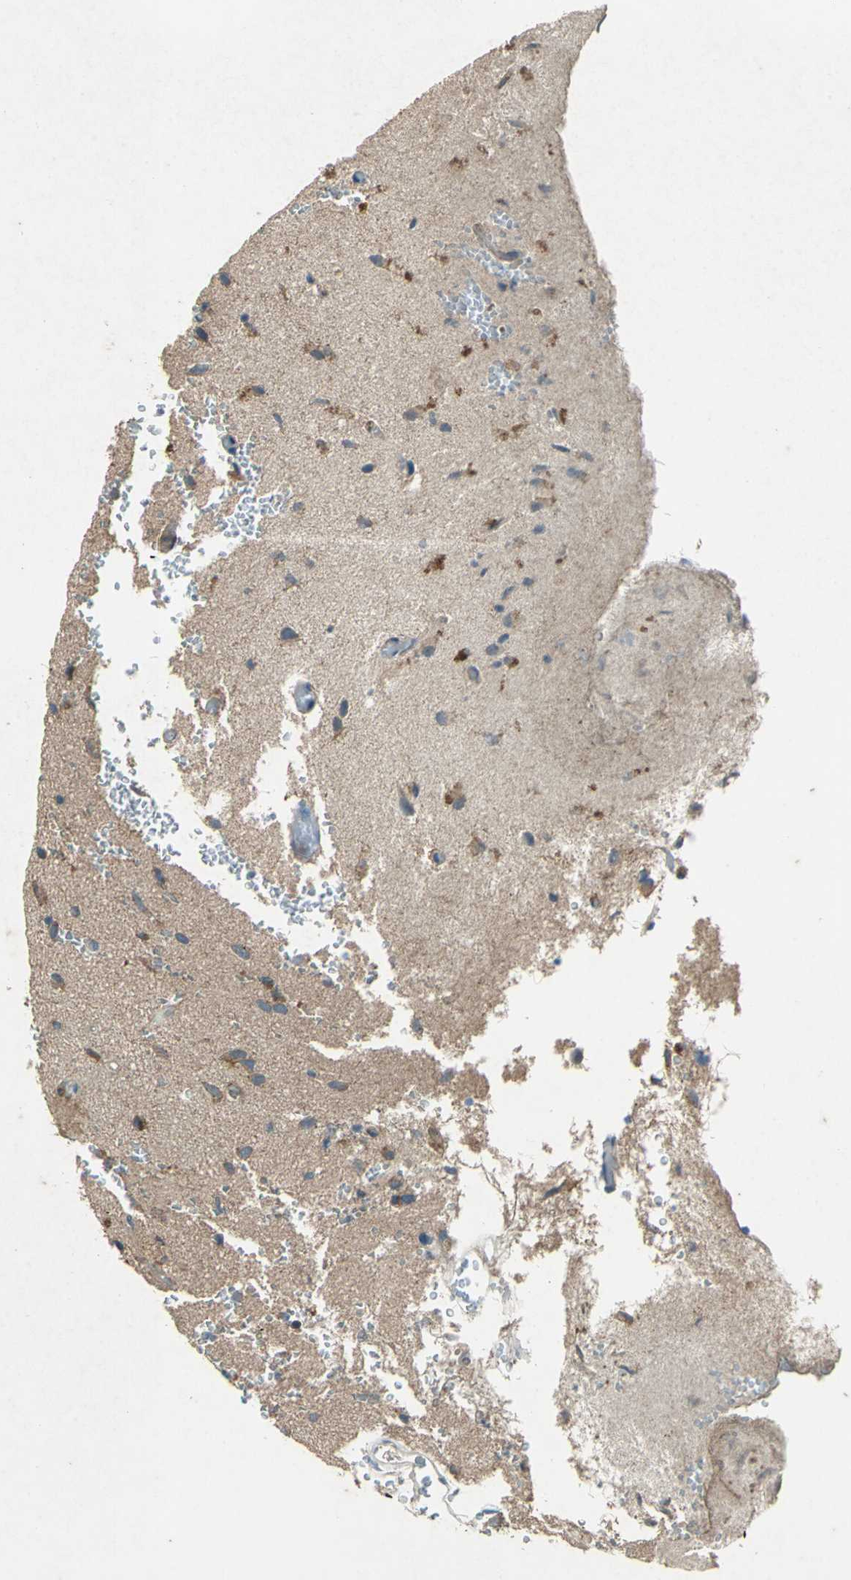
{"staining": {"intensity": "moderate", "quantity": "25%-75%", "location": "cytoplasmic/membranous"}, "tissue": "glioma", "cell_type": "Tumor cells", "image_type": "cancer", "snomed": [{"axis": "morphology", "description": "Glioma, malignant, High grade"}, {"axis": "topography", "description": "Brain"}], "caption": "This is an image of immunohistochemistry staining of glioma, which shows moderate positivity in the cytoplasmic/membranous of tumor cells.", "gene": "EMCN", "patient": {"sex": "male", "age": 47}}